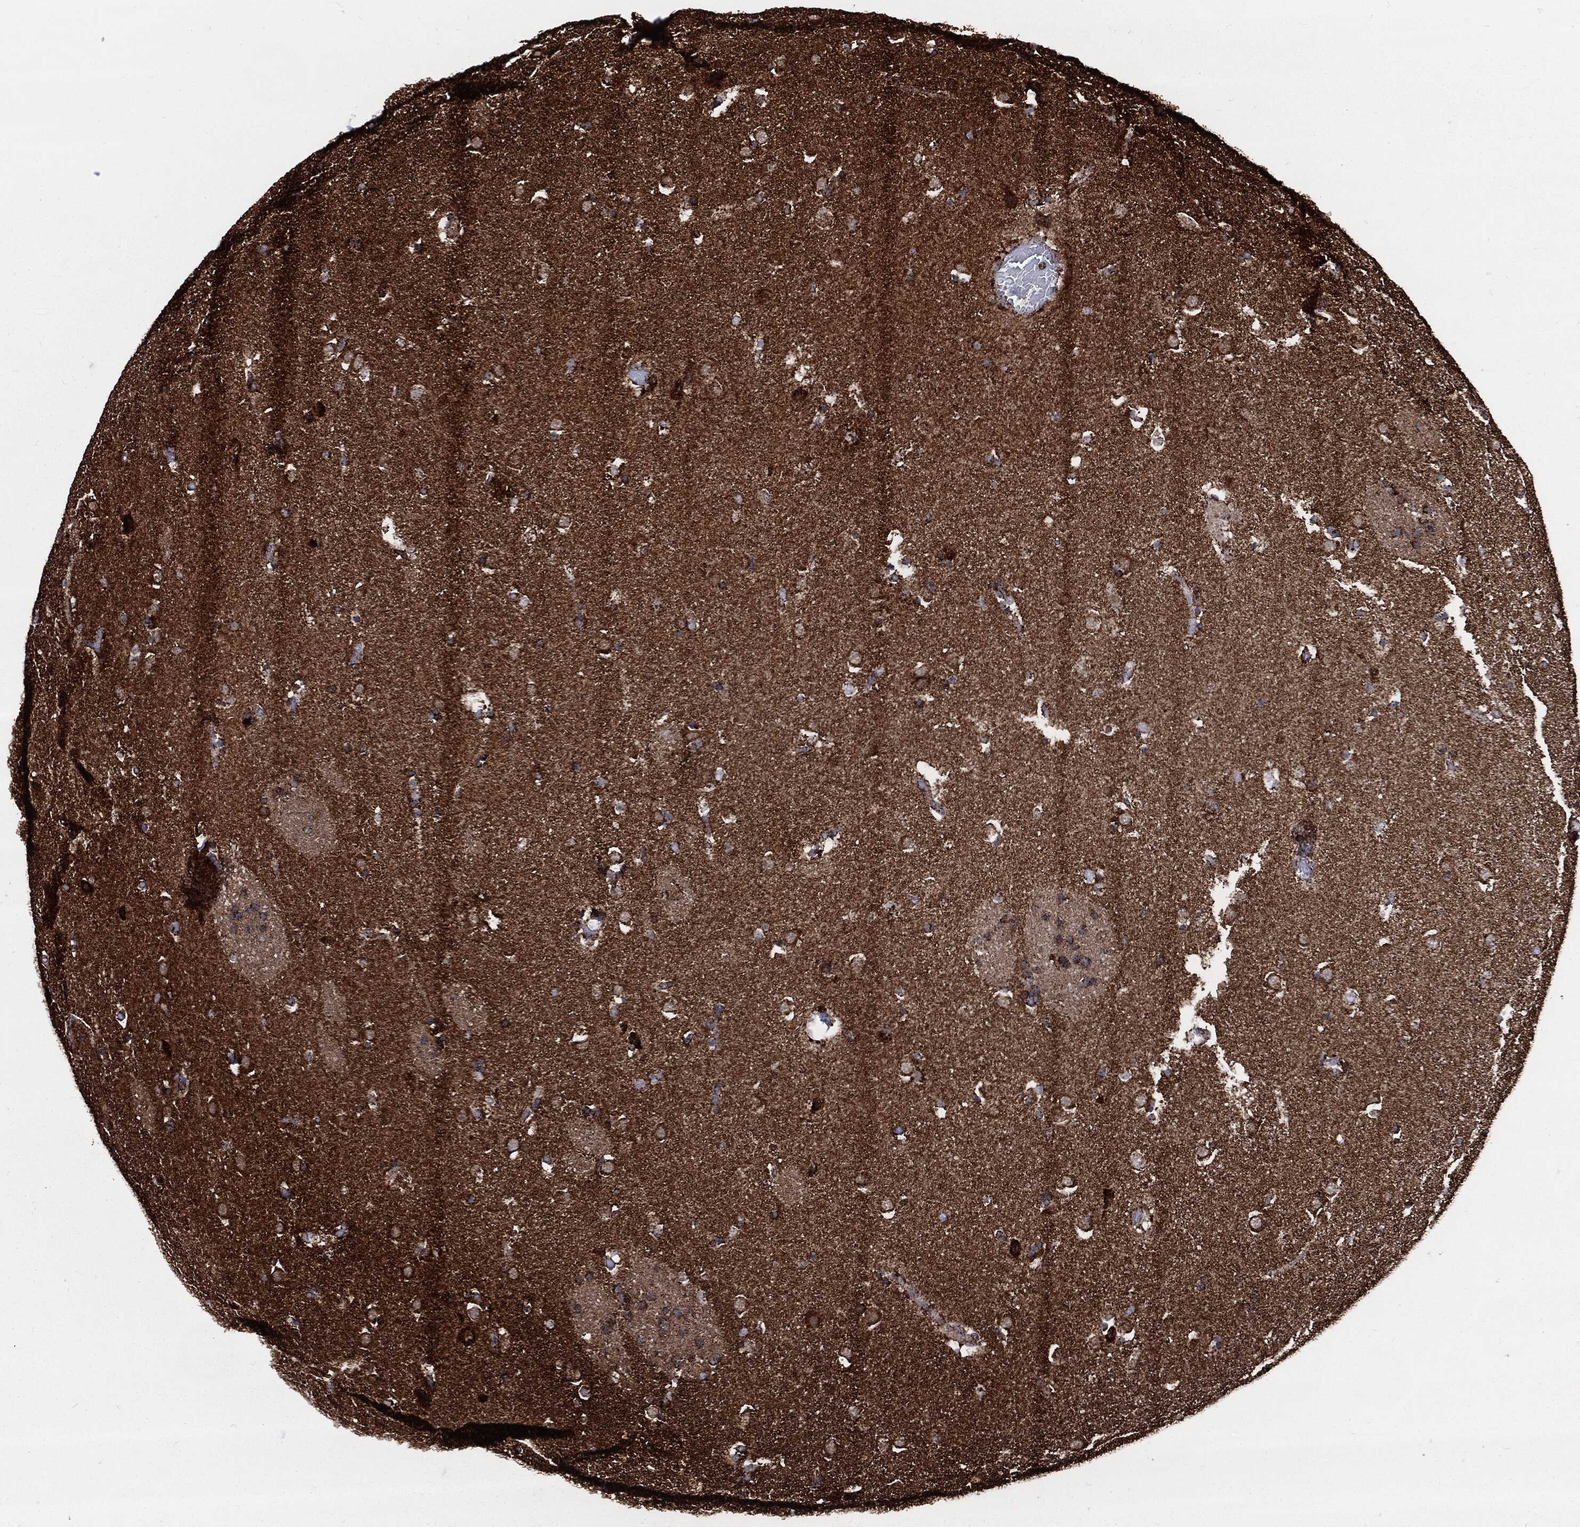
{"staining": {"intensity": "strong", "quantity": ">75%", "location": "cytoplasmic/membranous"}, "tissue": "caudate", "cell_type": "Glial cells", "image_type": "normal", "snomed": [{"axis": "morphology", "description": "Normal tissue, NOS"}, {"axis": "topography", "description": "Lateral ventricle wall"}], "caption": "Approximately >75% of glial cells in normal human caudate display strong cytoplasmic/membranous protein positivity as visualized by brown immunohistochemical staining.", "gene": "FH", "patient": {"sex": "male", "age": 51}}